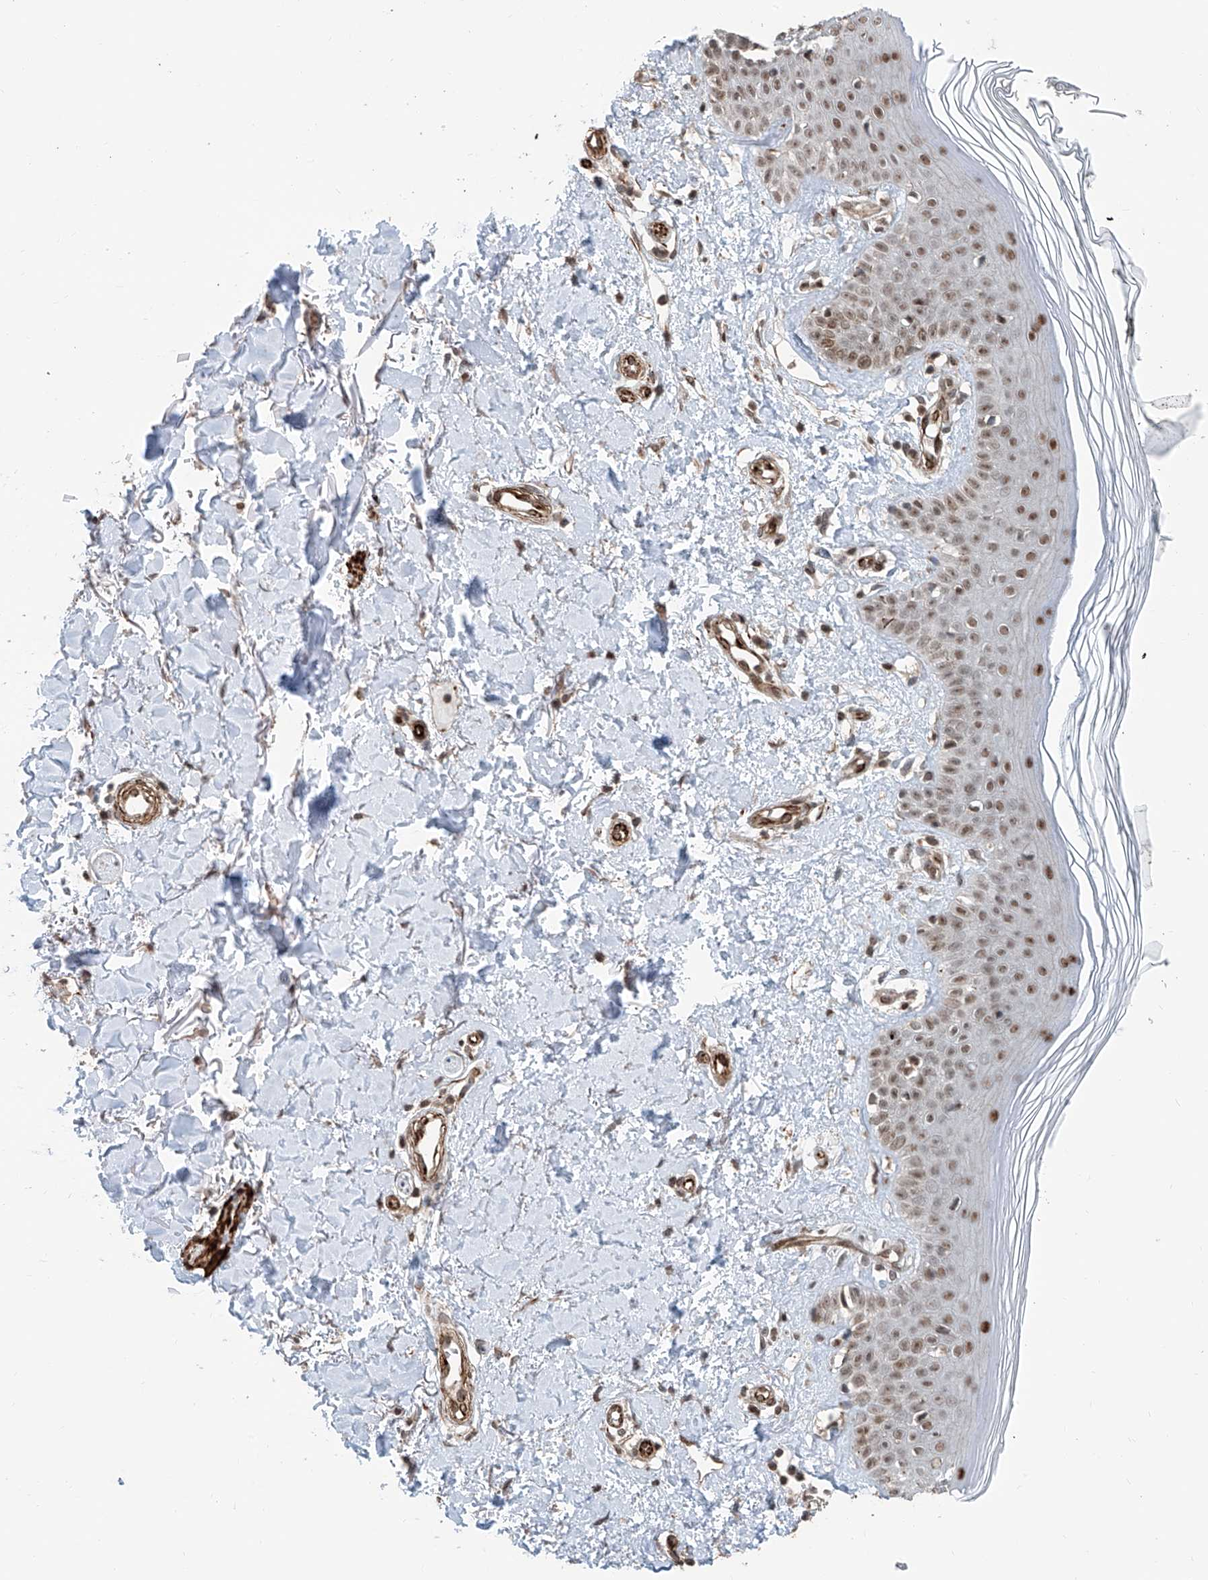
{"staining": {"intensity": "weak", "quantity": ">75%", "location": "nuclear"}, "tissue": "skin", "cell_type": "Fibroblasts", "image_type": "normal", "snomed": [{"axis": "morphology", "description": "Normal tissue, NOS"}, {"axis": "topography", "description": "Skin"}], "caption": "The immunohistochemical stain highlights weak nuclear expression in fibroblasts of benign skin. The staining was performed using DAB to visualize the protein expression in brown, while the nuclei were stained in blue with hematoxylin (Magnification: 20x).", "gene": "SDE2", "patient": {"sex": "female", "age": 64}}